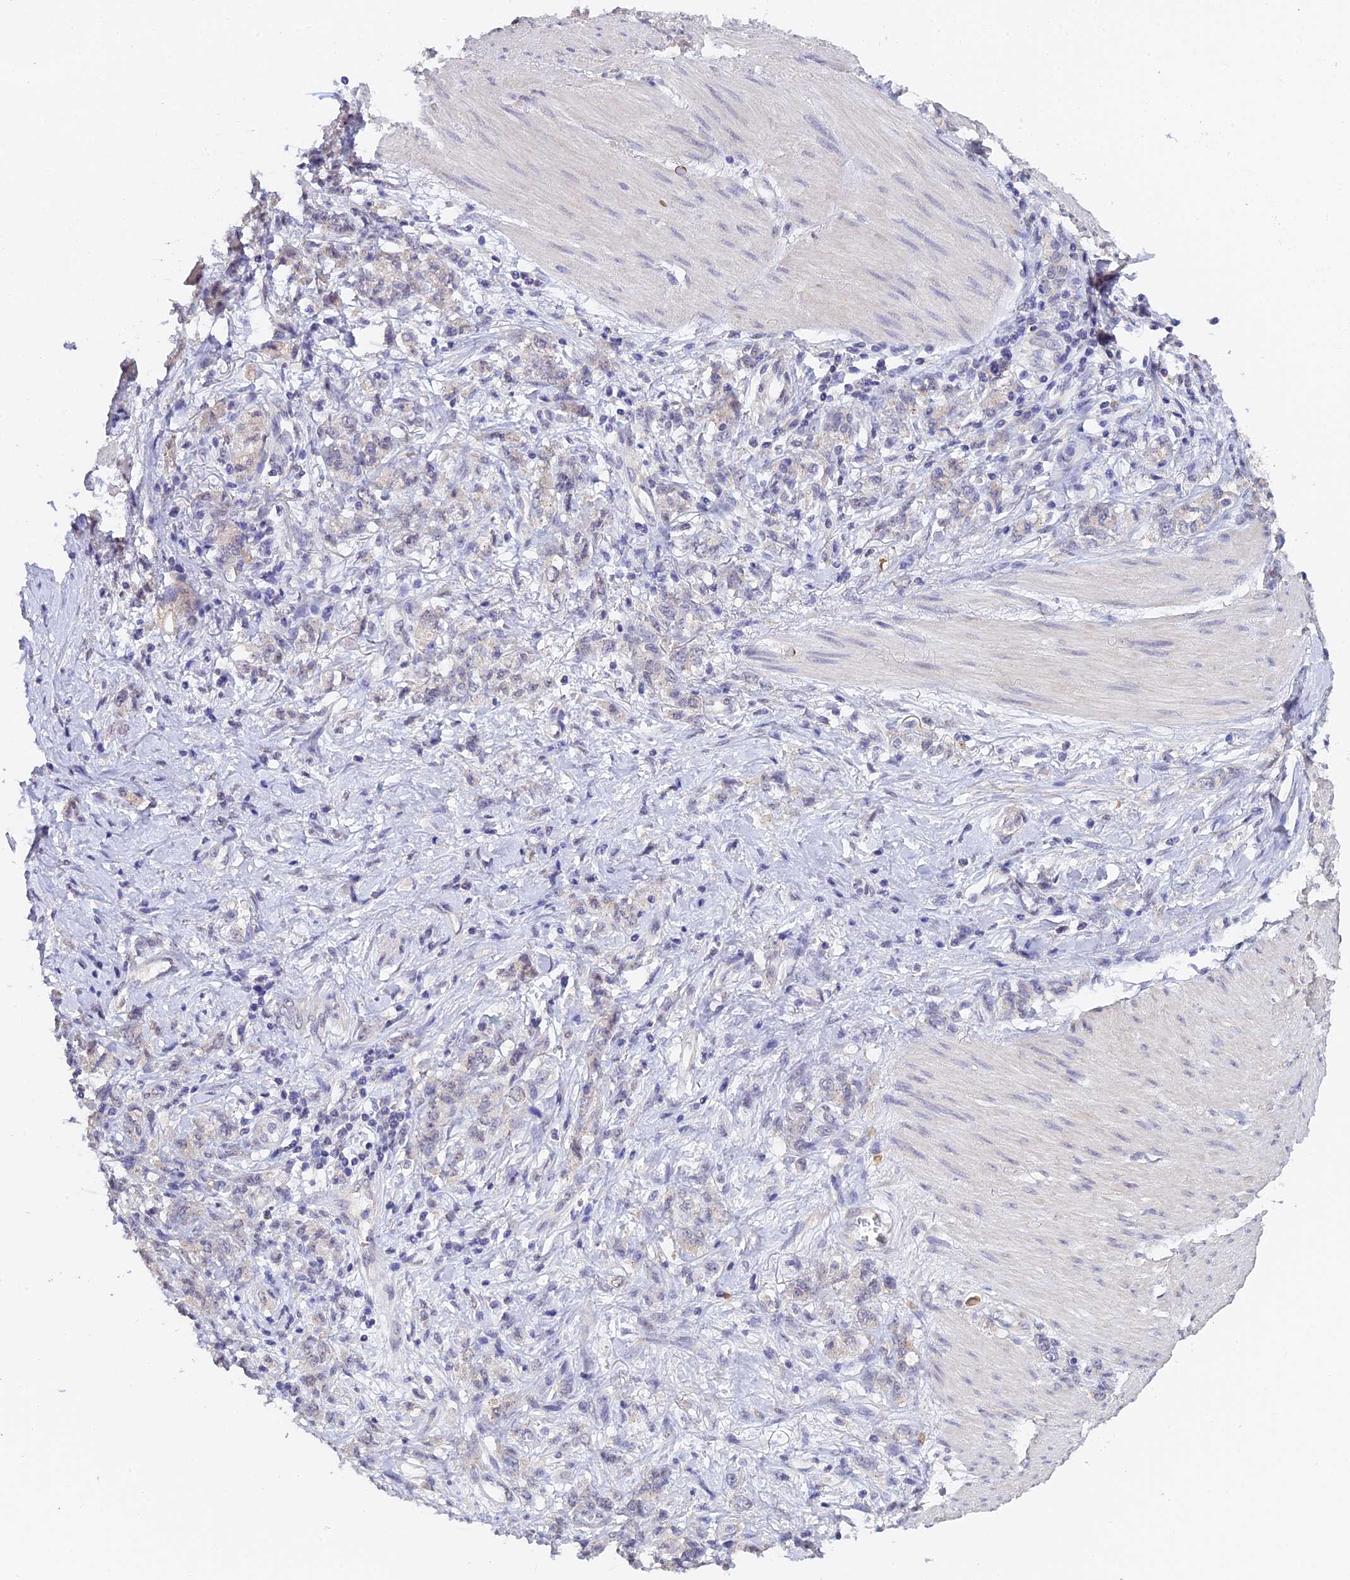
{"staining": {"intensity": "negative", "quantity": "none", "location": "none"}, "tissue": "stomach cancer", "cell_type": "Tumor cells", "image_type": "cancer", "snomed": [{"axis": "morphology", "description": "Adenocarcinoma, NOS"}, {"axis": "topography", "description": "Stomach"}], "caption": "Tumor cells show no significant protein expression in stomach cancer (adenocarcinoma).", "gene": "HOXB1", "patient": {"sex": "female", "age": 76}}